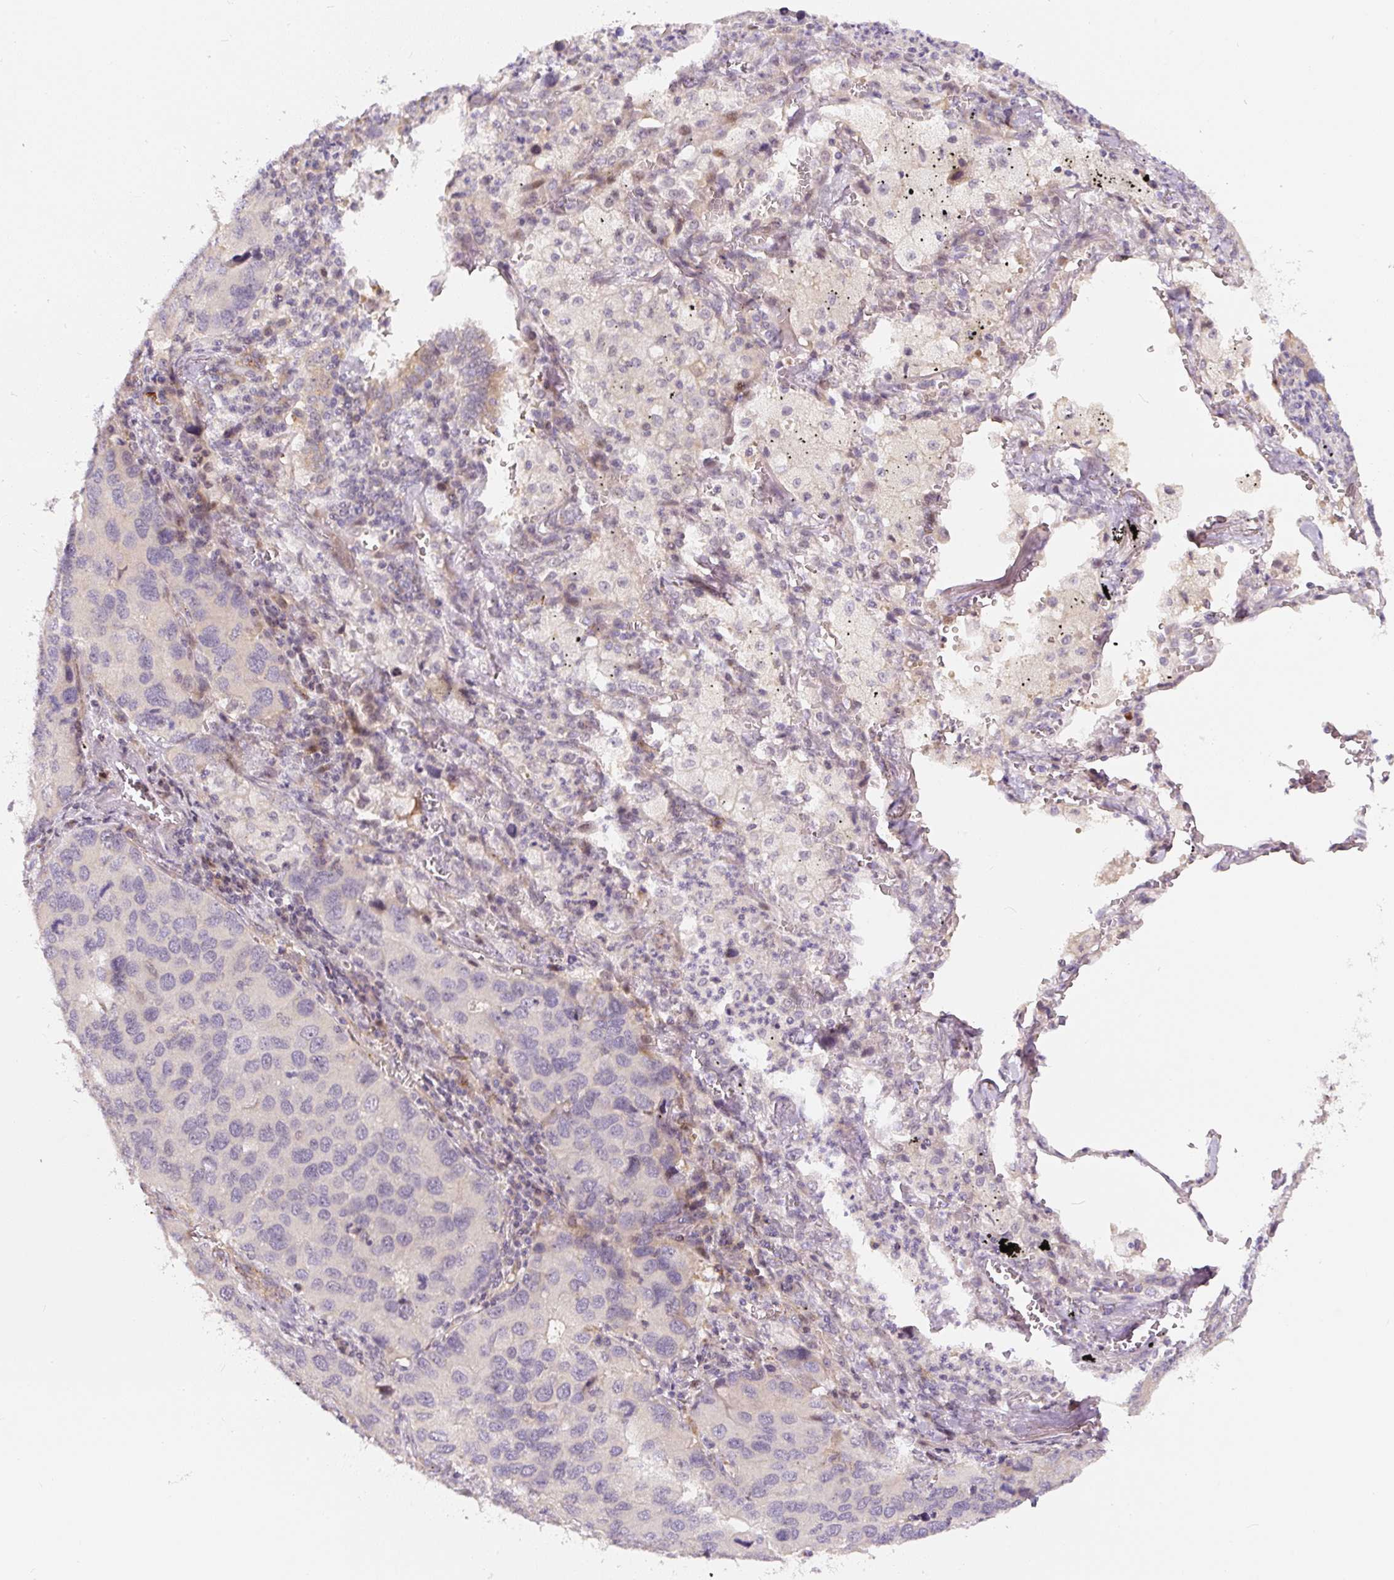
{"staining": {"intensity": "negative", "quantity": "none", "location": "none"}, "tissue": "lung cancer", "cell_type": "Tumor cells", "image_type": "cancer", "snomed": [{"axis": "morphology", "description": "Aneuploidy"}, {"axis": "morphology", "description": "Adenocarcinoma, NOS"}, {"axis": "topography", "description": "Lymph node"}, {"axis": "topography", "description": "Lung"}], "caption": "The histopathology image demonstrates no staining of tumor cells in lung cancer (adenocarcinoma). (DAB (3,3'-diaminobenzidine) IHC, high magnification).", "gene": "PWWP3B", "patient": {"sex": "female", "age": 74}}